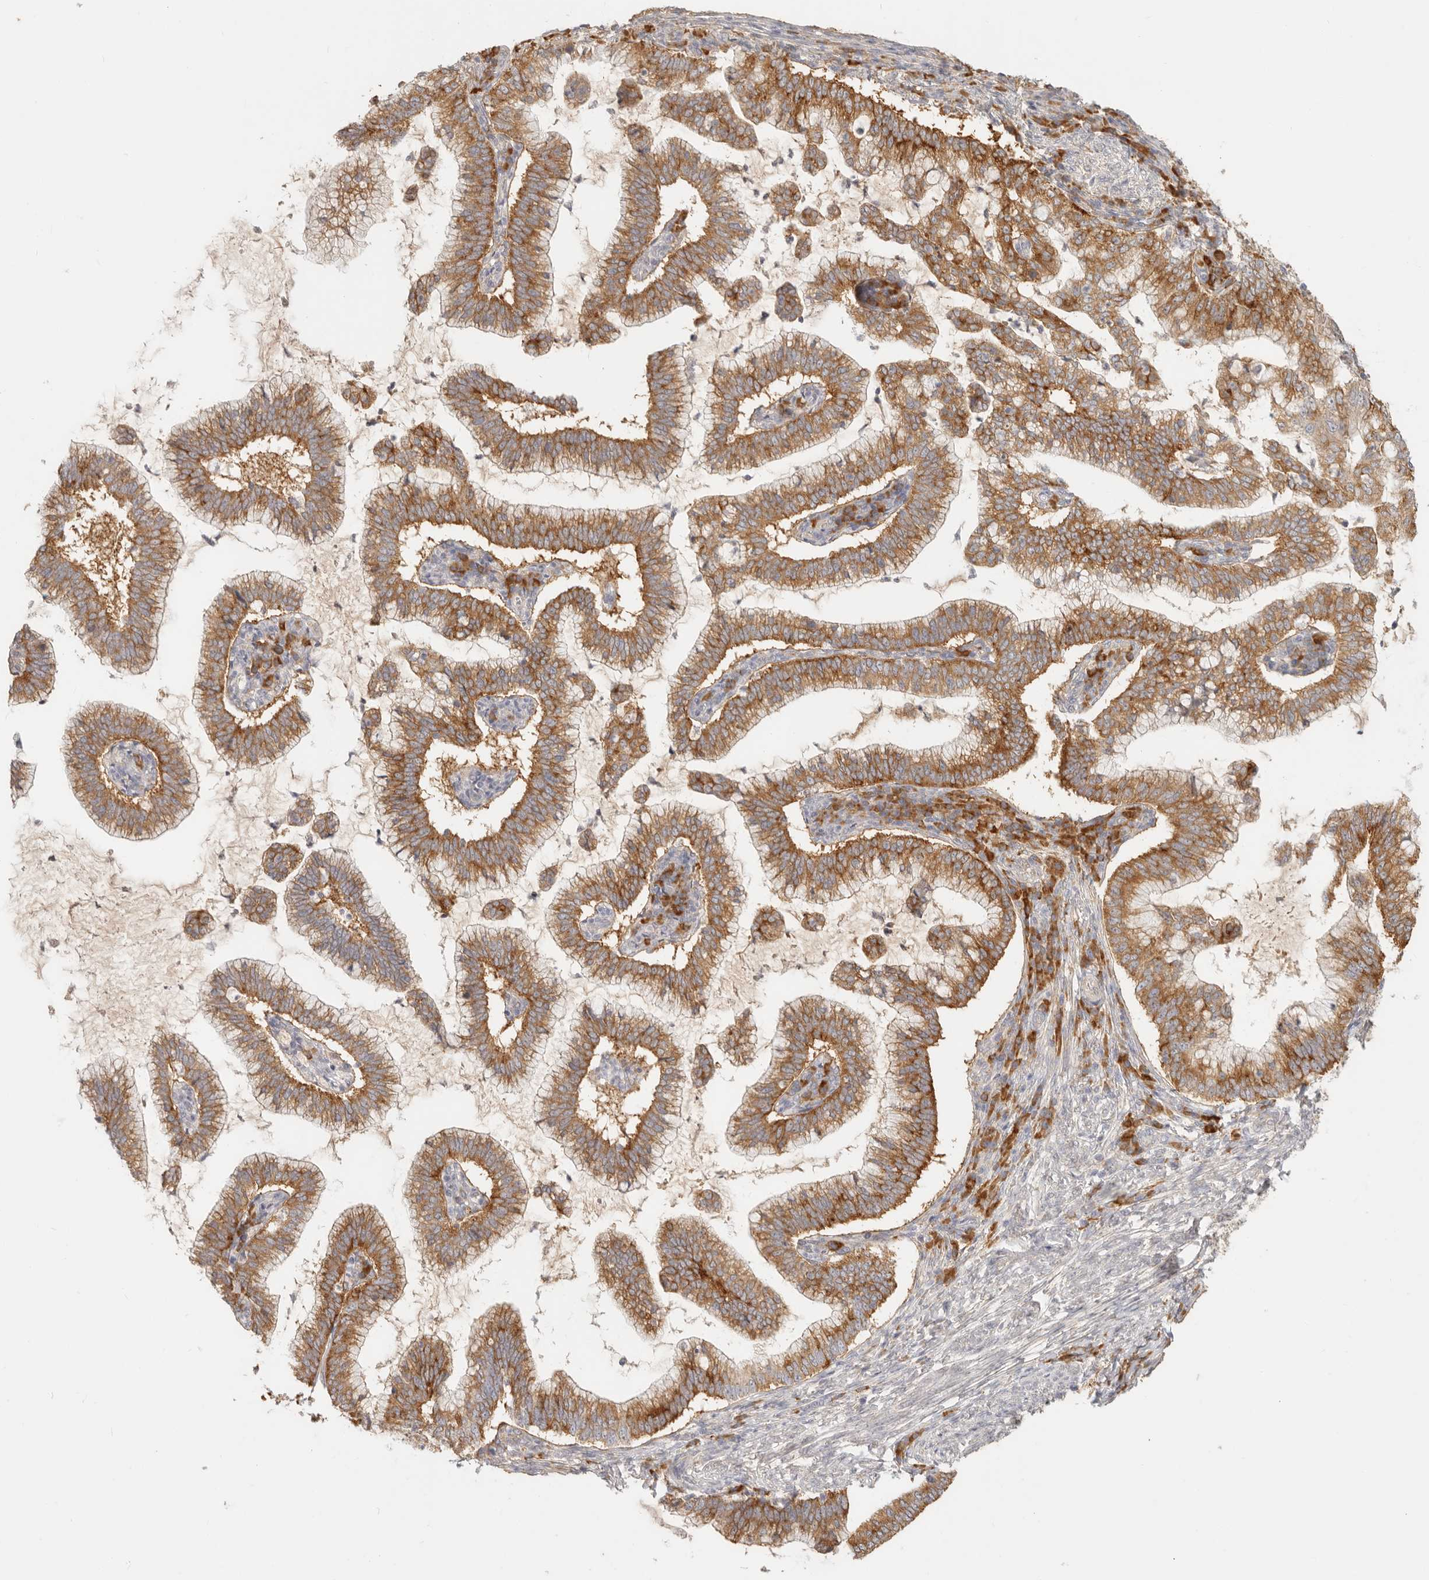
{"staining": {"intensity": "moderate", "quantity": ">75%", "location": "cytoplasmic/membranous"}, "tissue": "cervical cancer", "cell_type": "Tumor cells", "image_type": "cancer", "snomed": [{"axis": "morphology", "description": "Adenocarcinoma, NOS"}, {"axis": "topography", "description": "Cervix"}], "caption": "A brown stain shows moderate cytoplasmic/membranous positivity of a protein in human adenocarcinoma (cervical) tumor cells. (Brightfield microscopy of DAB IHC at high magnification).", "gene": "PABPC4", "patient": {"sex": "female", "age": 36}}